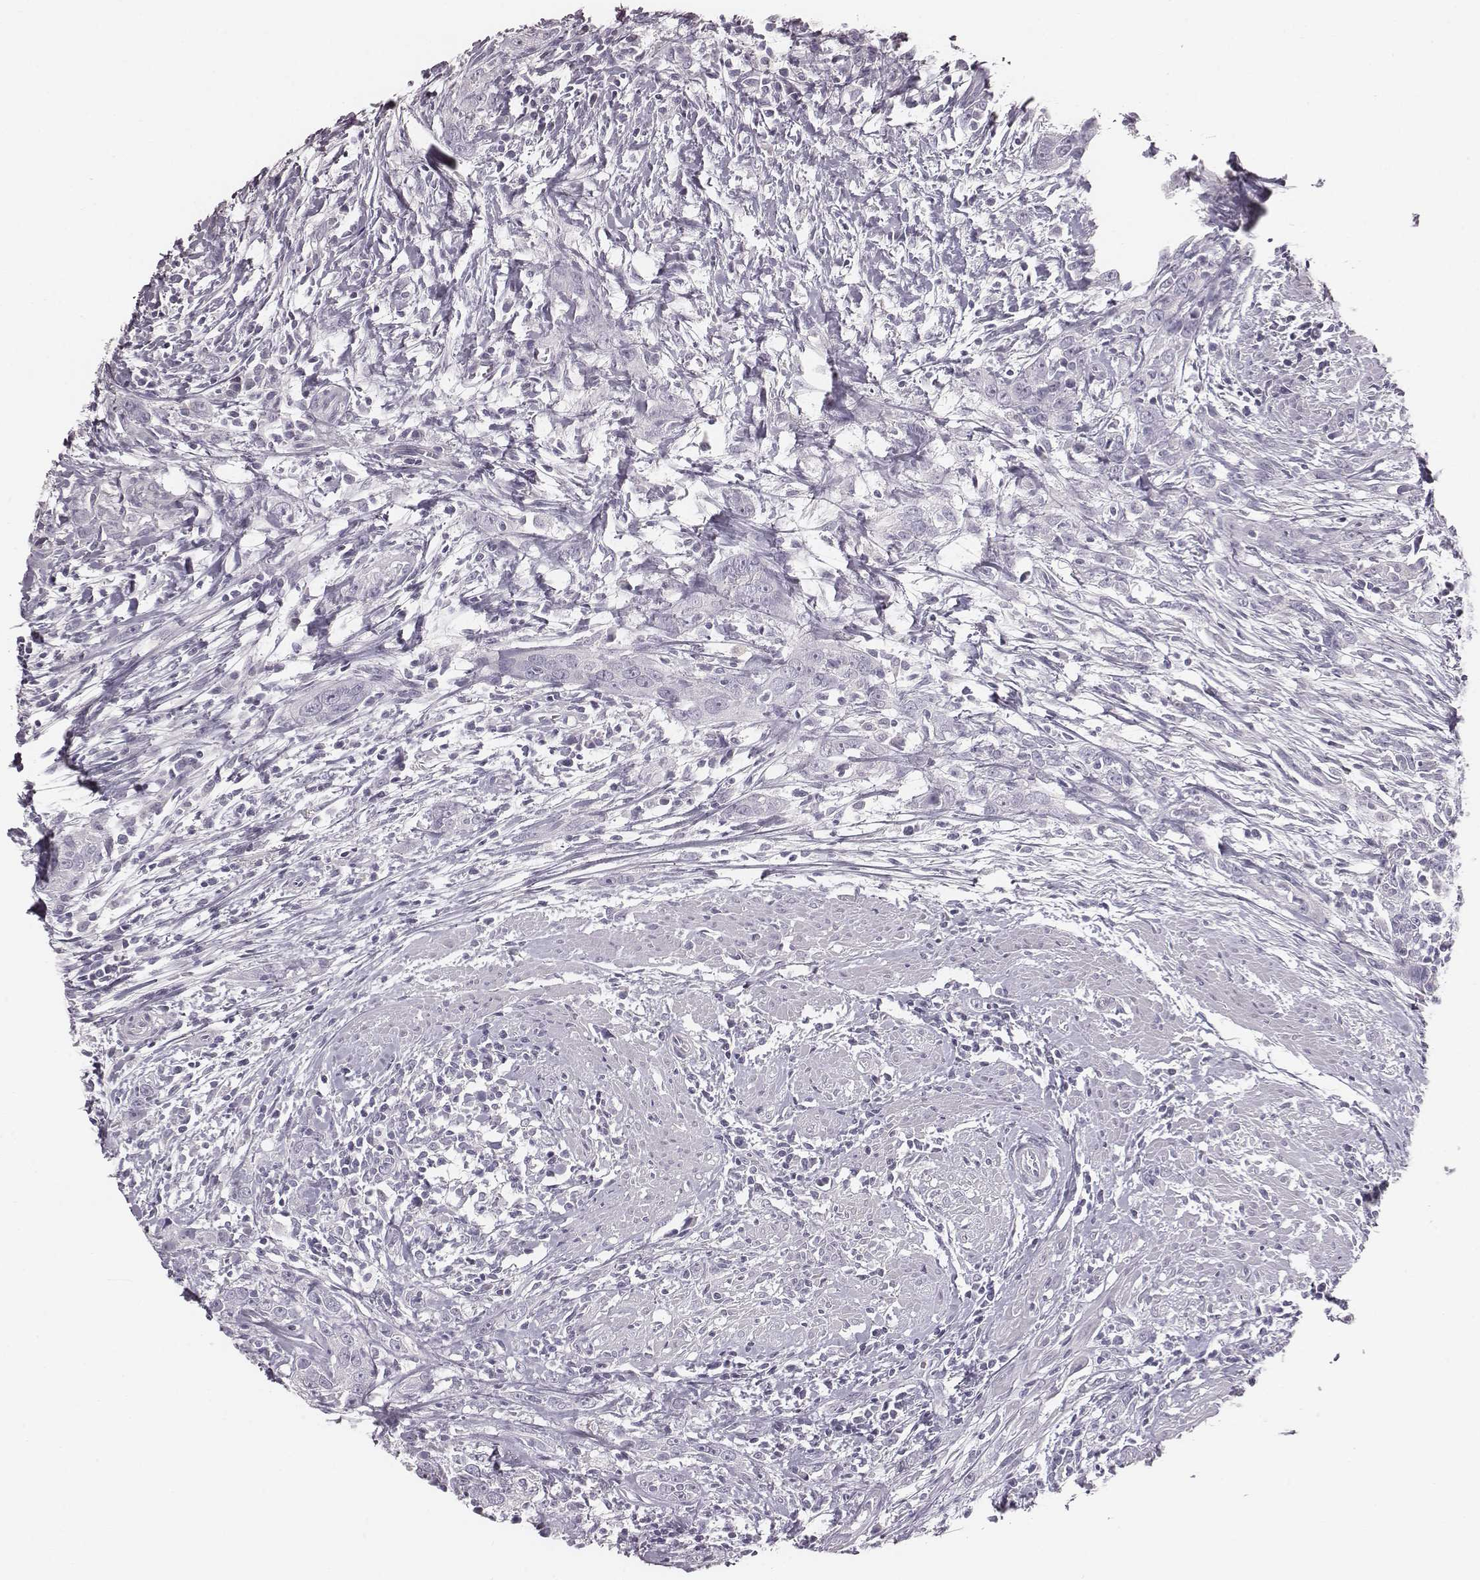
{"staining": {"intensity": "negative", "quantity": "none", "location": "none"}, "tissue": "urothelial cancer", "cell_type": "Tumor cells", "image_type": "cancer", "snomed": [{"axis": "morphology", "description": "Urothelial carcinoma, High grade"}, {"axis": "topography", "description": "Urinary bladder"}], "caption": "Immunohistochemistry photomicrograph of high-grade urothelial carcinoma stained for a protein (brown), which displays no staining in tumor cells.", "gene": "PDE8B", "patient": {"sex": "male", "age": 83}}